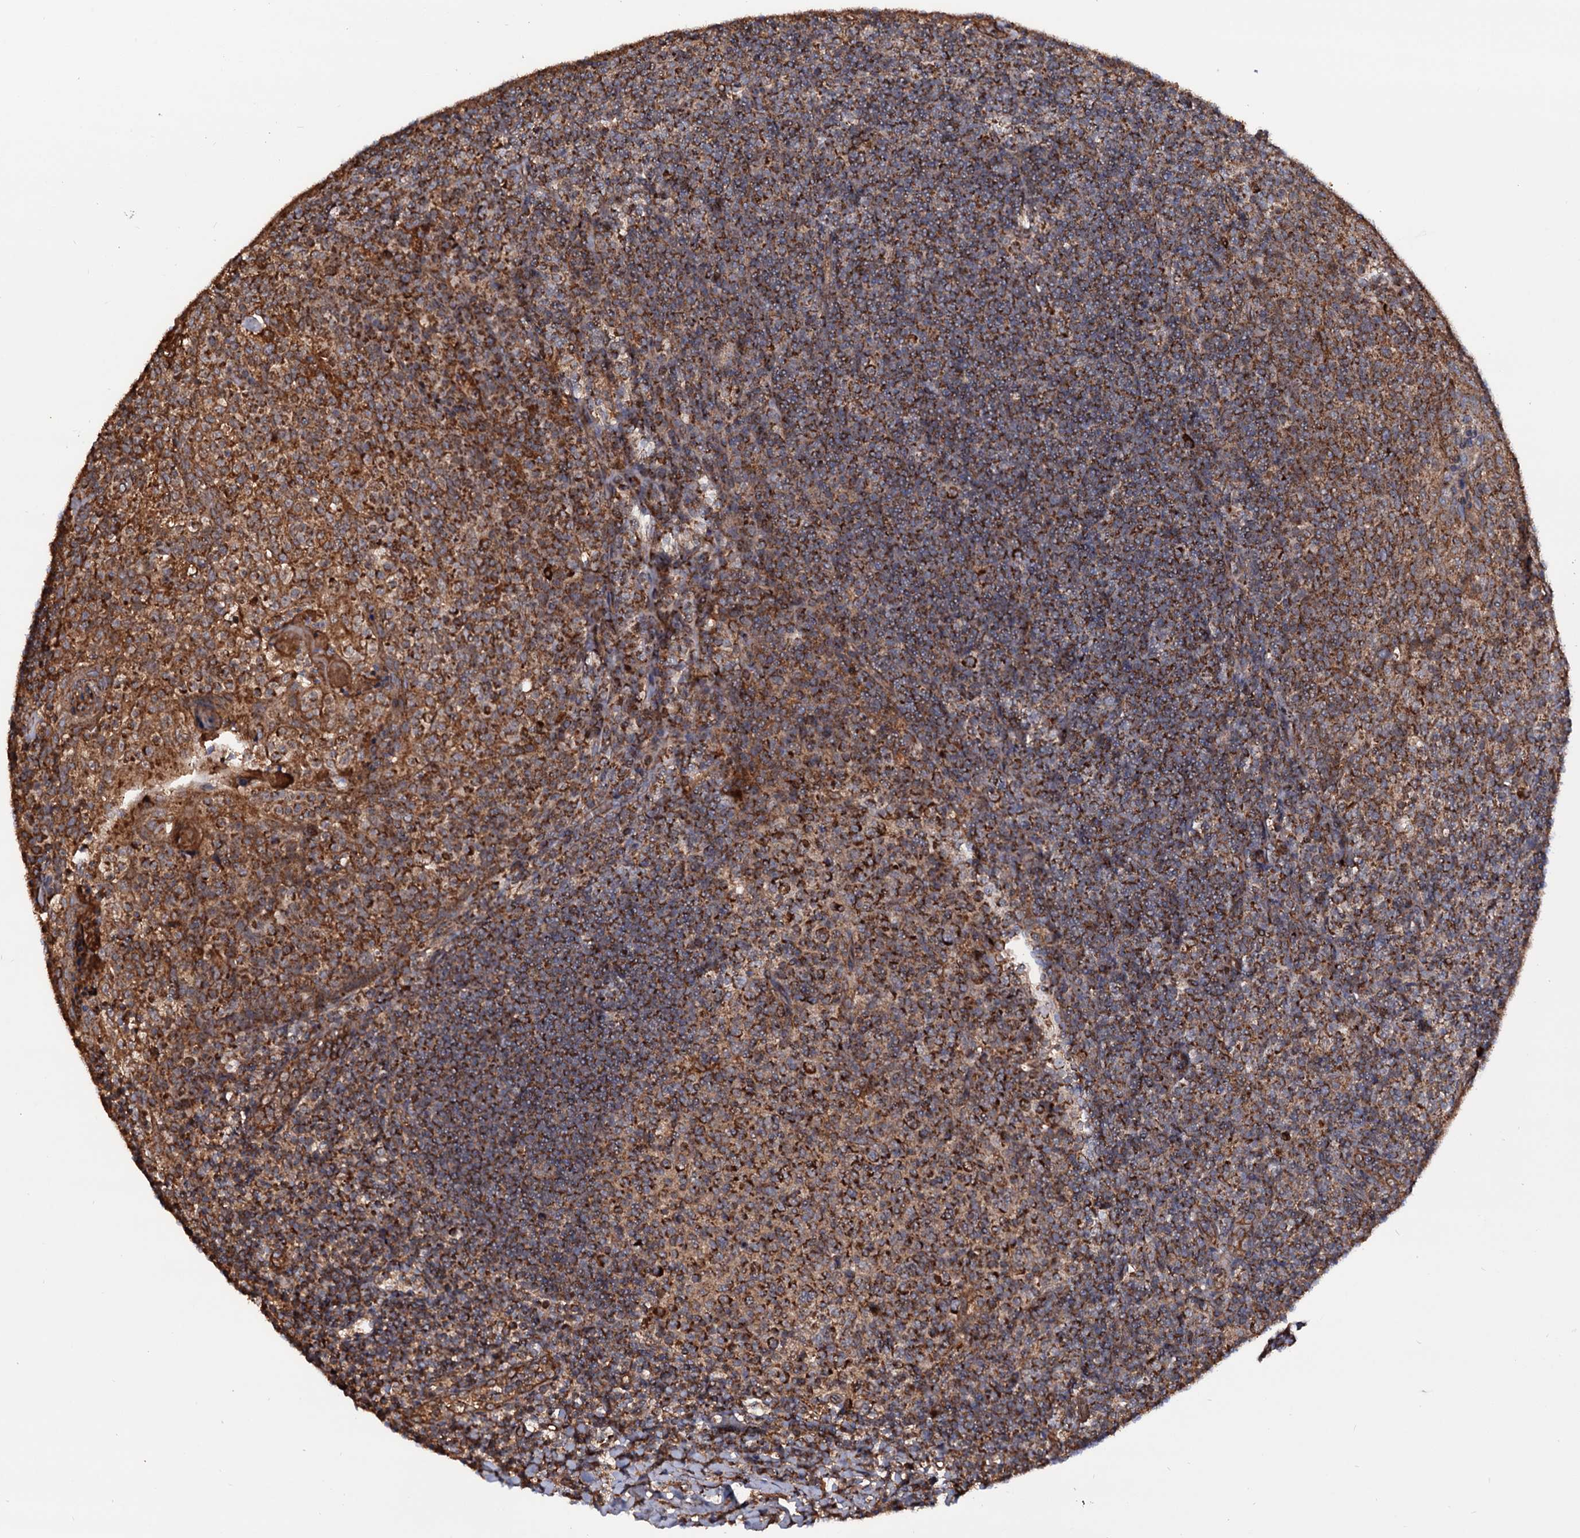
{"staining": {"intensity": "strong", "quantity": ">75%", "location": "cytoplasmic/membranous"}, "tissue": "tonsil", "cell_type": "Germinal center cells", "image_type": "normal", "snomed": [{"axis": "morphology", "description": "Normal tissue, NOS"}, {"axis": "topography", "description": "Tonsil"}], "caption": "IHC micrograph of benign tonsil stained for a protein (brown), which exhibits high levels of strong cytoplasmic/membranous positivity in about >75% of germinal center cells.", "gene": "MRPL42", "patient": {"sex": "female", "age": 10}}